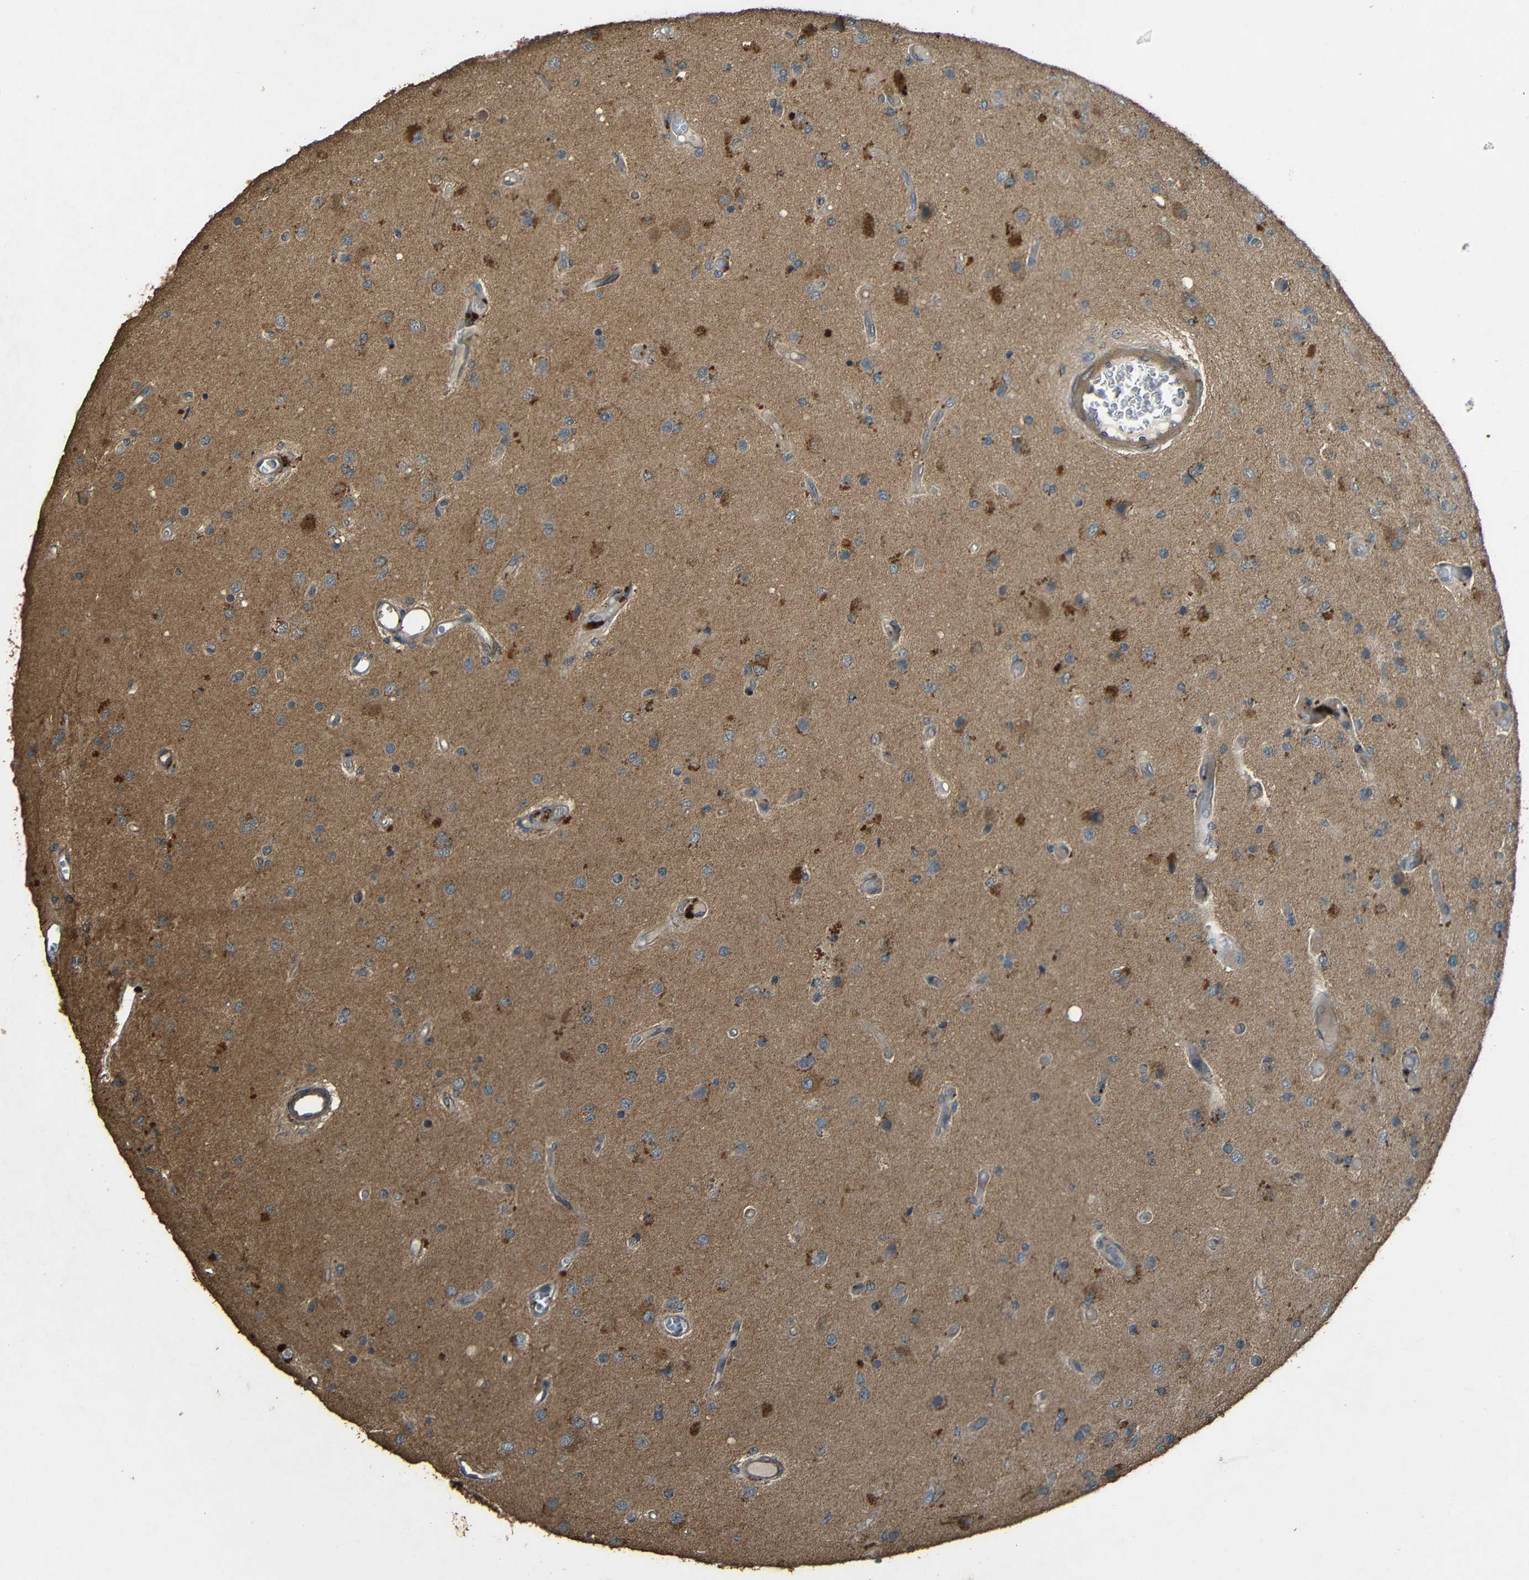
{"staining": {"intensity": "moderate", "quantity": "25%-75%", "location": "cytoplasmic/membranous"}, "tissue": "glioma", "cell_type": "Tumor cells", "image_type": "cancer", "snomed": [{"axis": "morphology", "description": "Normal tissue, NOS"}, {"axis": "morphology", "description": "Glioma, malignant, High grade"}, {"axis": "topography", "description": "Cerebral cortex"}], "caption": "Immunohistochemistry (IHC) of malignant high-grade glioma exhibits medium levels of moderate cytoplasmic/membranous staining in about 25%-75% of tumor cells.", "gene": "PDE5A", "patient": {"sex": "male", "age": 77}}